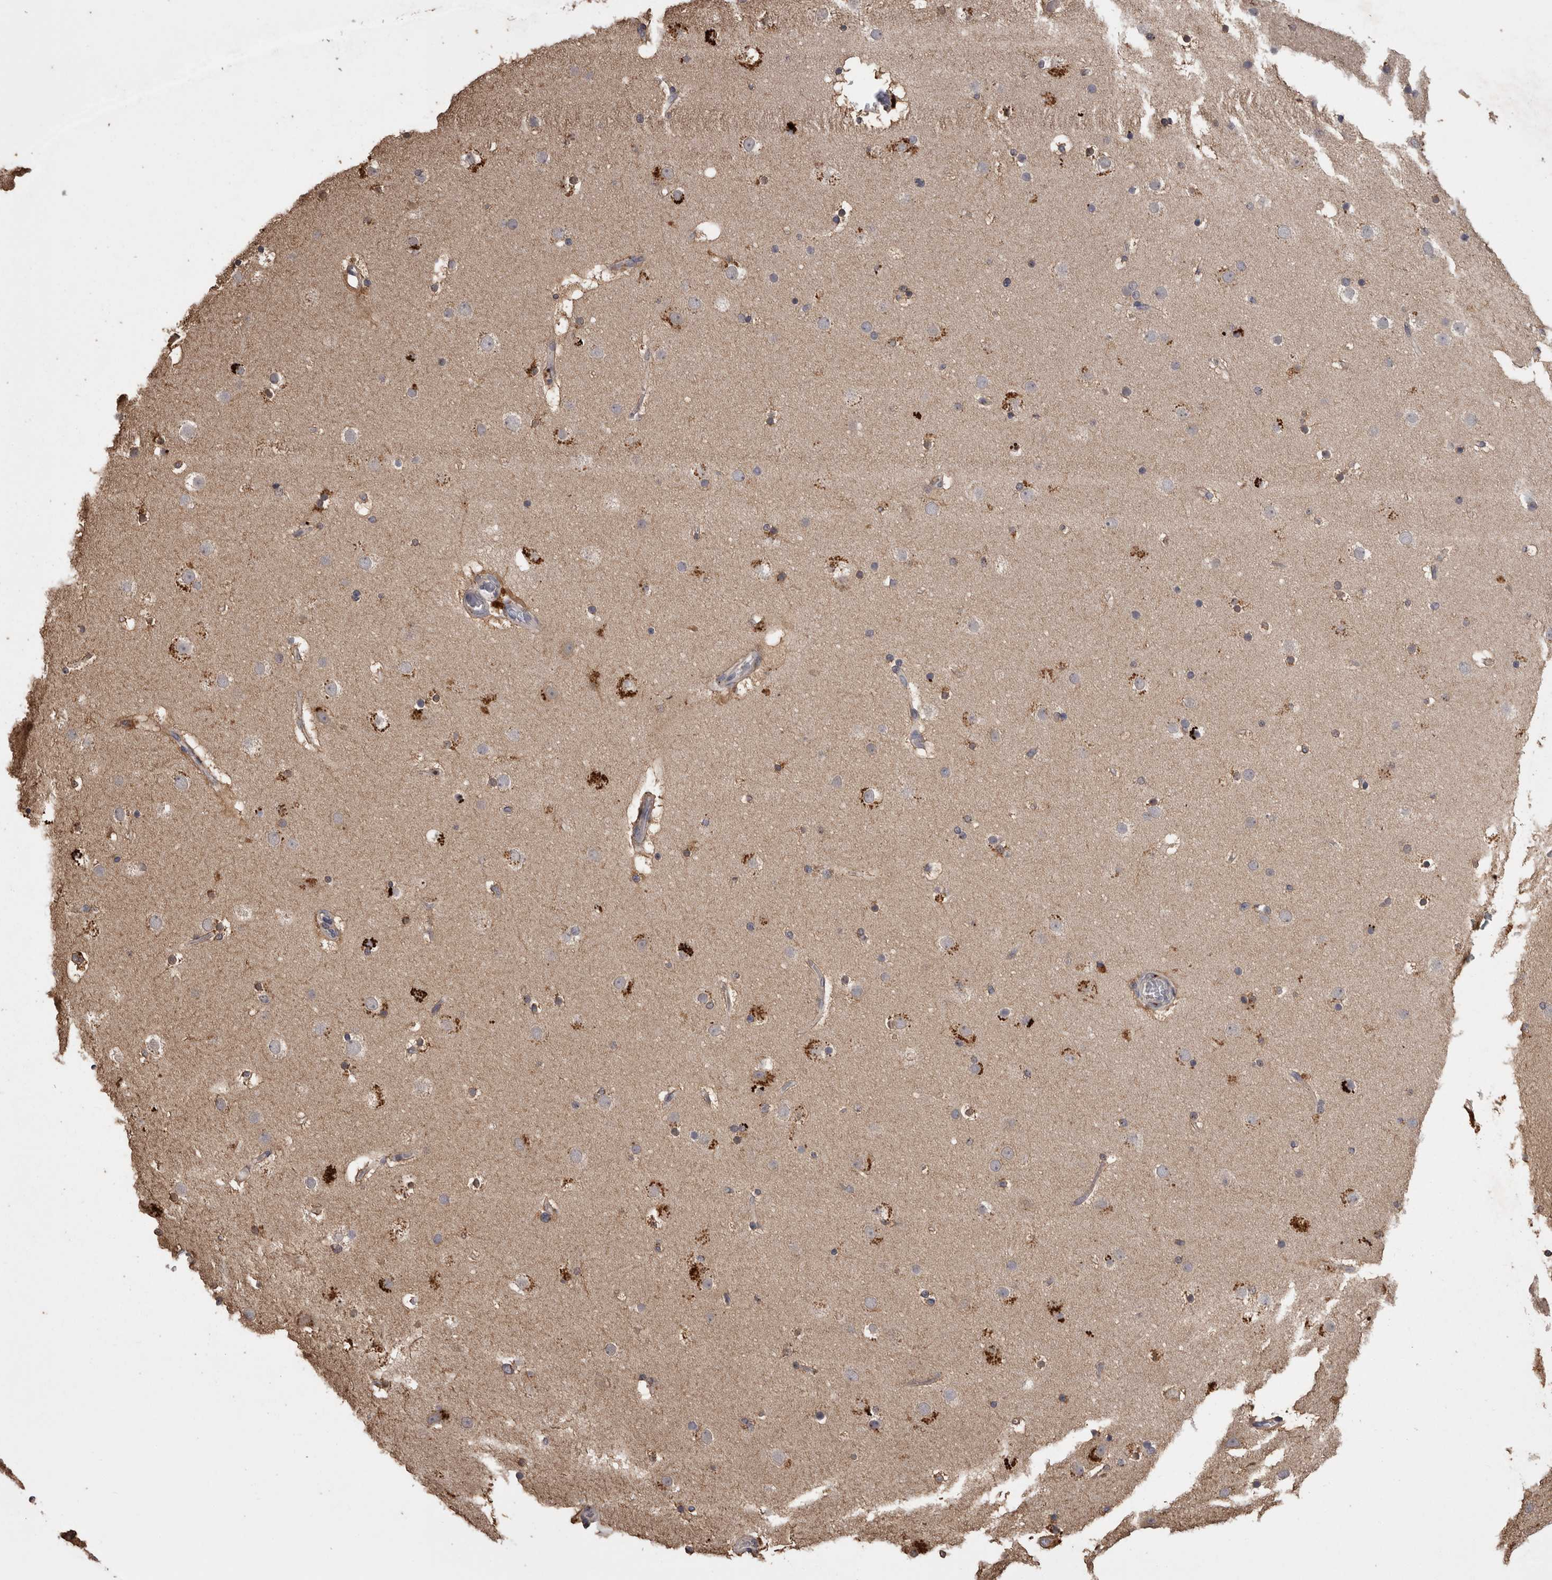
{"staining": {"intensity": "weak", "quantity": "<25%", "location": "cytoplasmic/membranous"}, "tissue": "cerebral cortex", "cell_type": "Endothelial cells", "image_type": "normal", "snomed": [{"axis": "morphology", "description": "Normal tissue, NOS"}, {"axis": "topography", "description": "Cerebral cortex"}], "caption": "DAB immunohistochemical staining of benign cerebral cortex shows no significant expression in endothelial cells. The staining is performed using DAB brown chromogen with nuclei counter-stained in using hematoxylin.", "gene": "PCM1", "patient": {"sex": "male", "age": 57}}